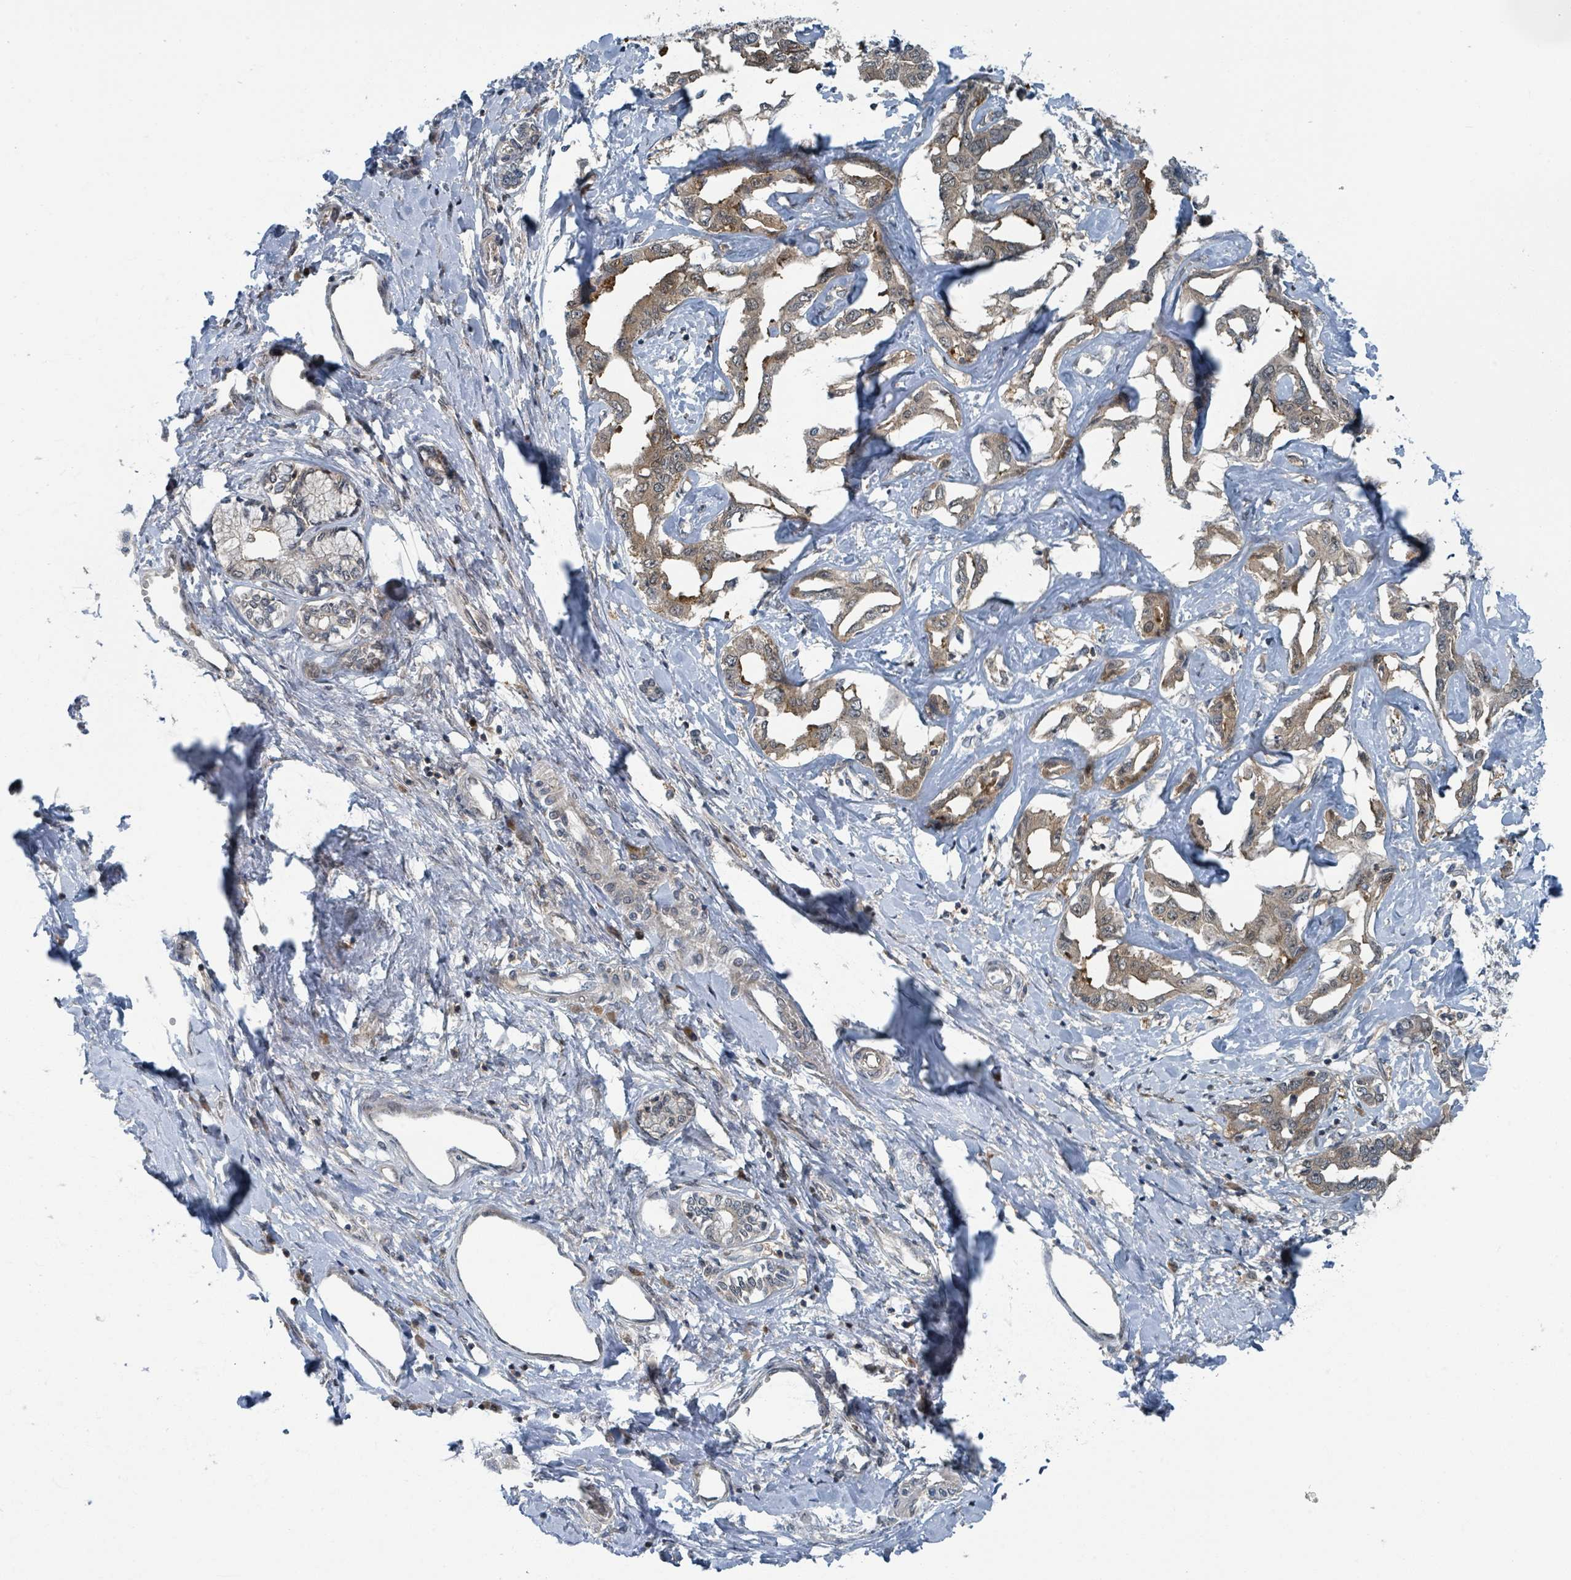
{"staining": {"intensity": "moderate", "quantity": ">75%", "location": "cytoplasmic/membranous"}, "tissue": "liver cancer", "cell_type": "Tumor cells", "image_type": "cancer", "snomed": [{"axis": "morphology", "description": "Cholangiocarcinoma"}, {"axis": "topography", "description": "Liver"}], "caption": "IHC micrograph of human cholangiocarcinoma (liver) stained for a protein (brown), which shows medium levels of moderate cytoplasmic/membranous staining in about >75% of tumor cells.", "gene": "GOLGA7", "patient": {"sex": "male", "age": 59}}